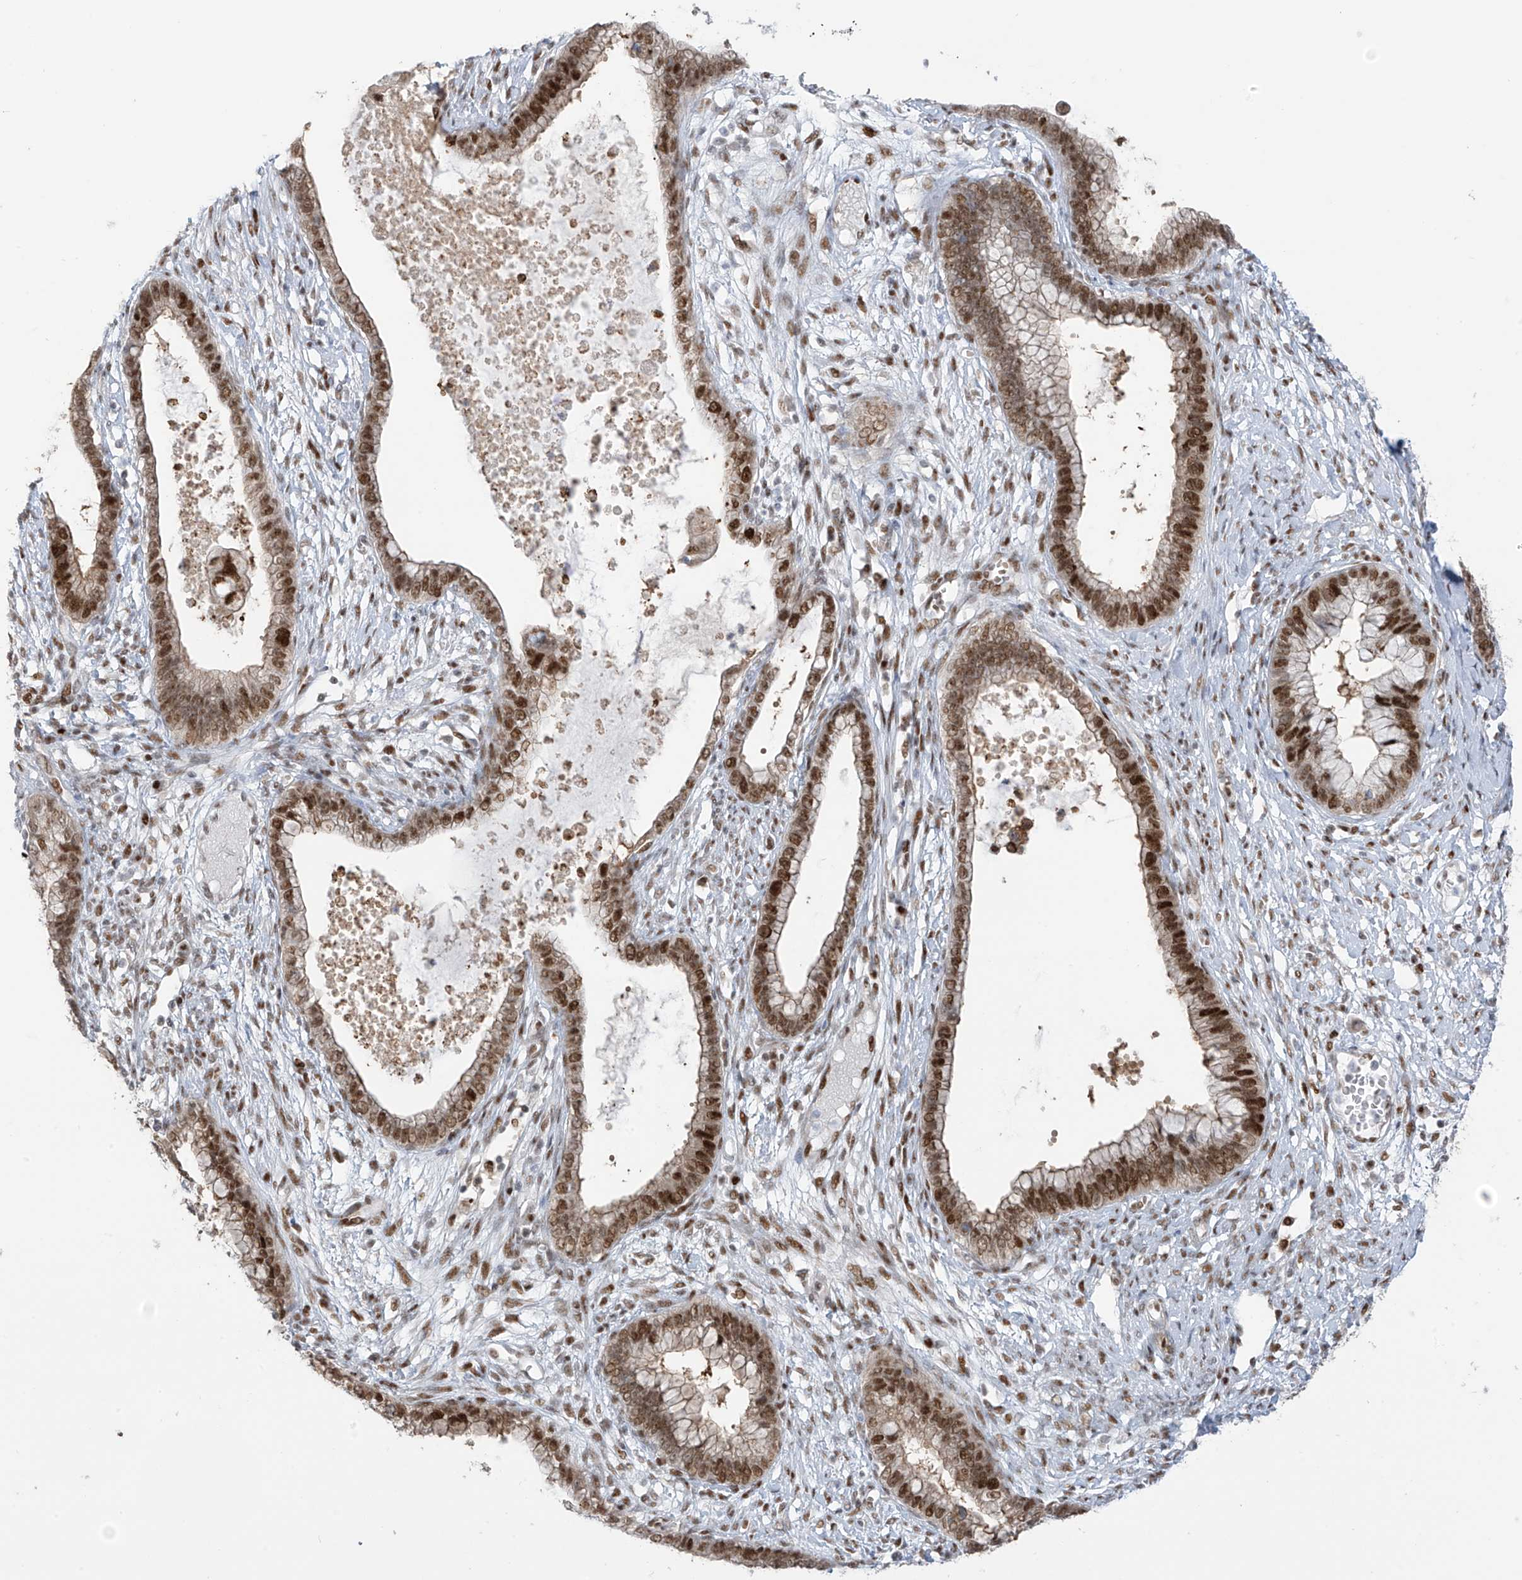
{"staining": {"intensity": "moderate", "quantity": ">75%", "location": "cytoplasmic/membranous,nuclear"}, "tissue": "cervical cancer", "cell_type": "Tumor cells", "image_type": "cancer", "snomed": [{"axis": "morphology", "description": "Adenocarcinoma, NOS"}, {"axis": "topography", "description": "Cervix"}], "caption": "High-power microscopy captured an immunohistochemistry (IHC) photomicrograph of cervical adenocarcinoma, revealing moderate cytoplasmic/membranous and nuclear expression in about >75% of tumor cells.", "gene": "ZCWPW2", "patient": {"sex": "female", "age": 44}}